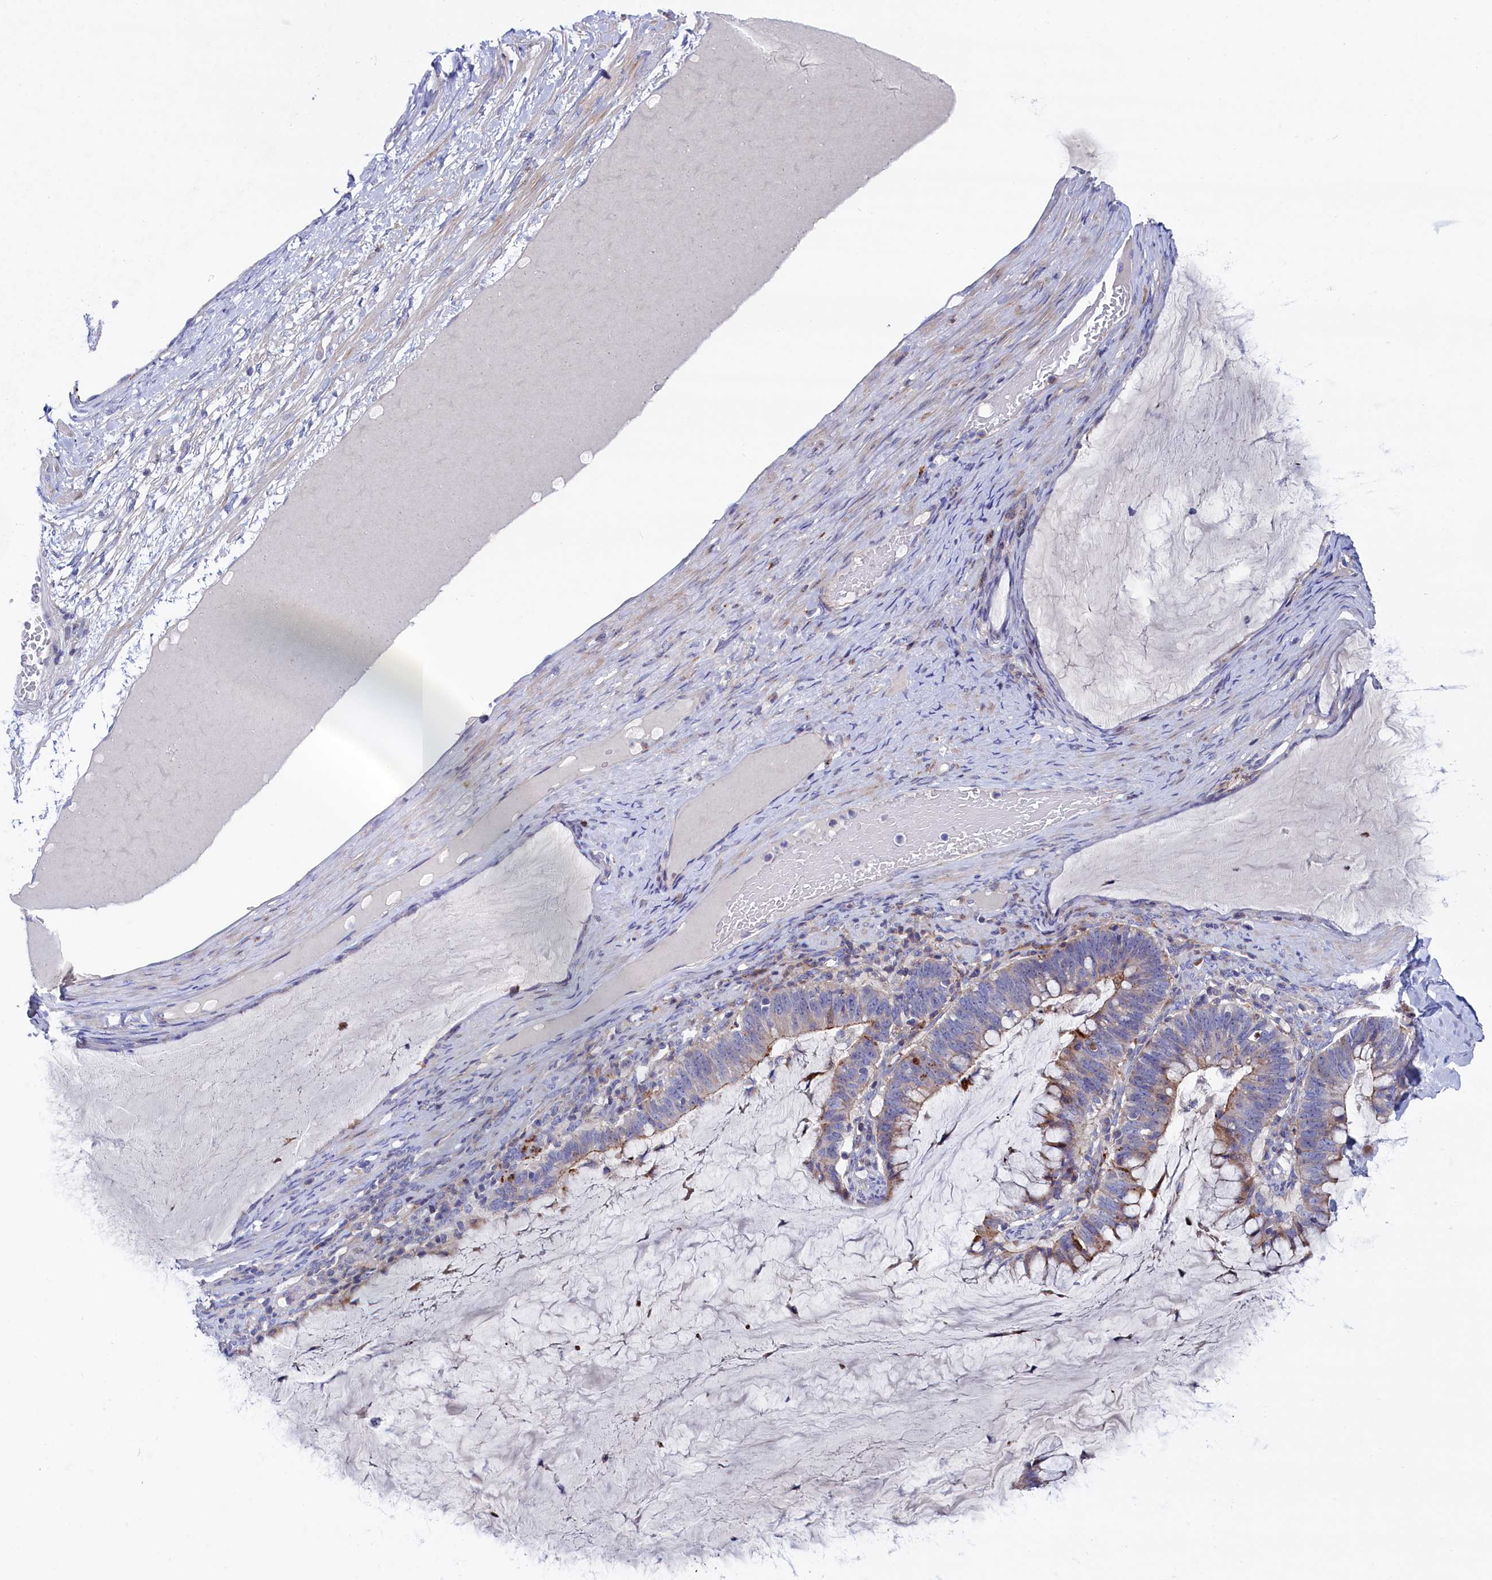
{"staining": {"intensity": "moderate", "quantity": "25%-75%", "location": "cytoplasmic/membranous"}, "tissue": "ovarian cancer", "cell_type": "Tumor cells", "image_type": "cancer", "snomed": [{"axis": "morphology", "description": "Cystadenocarcinoma, mucinous, NOS"}, {"axis": "topography", "description": "Ovary"}], "caption": "Human ovarian cancer (mucinous cystadenocarcinoma) stained with a protein marker reveals moderate staining in tumor cells.", "gene": "NUDT7", "patient": {"sex": "female", "age": 61}}